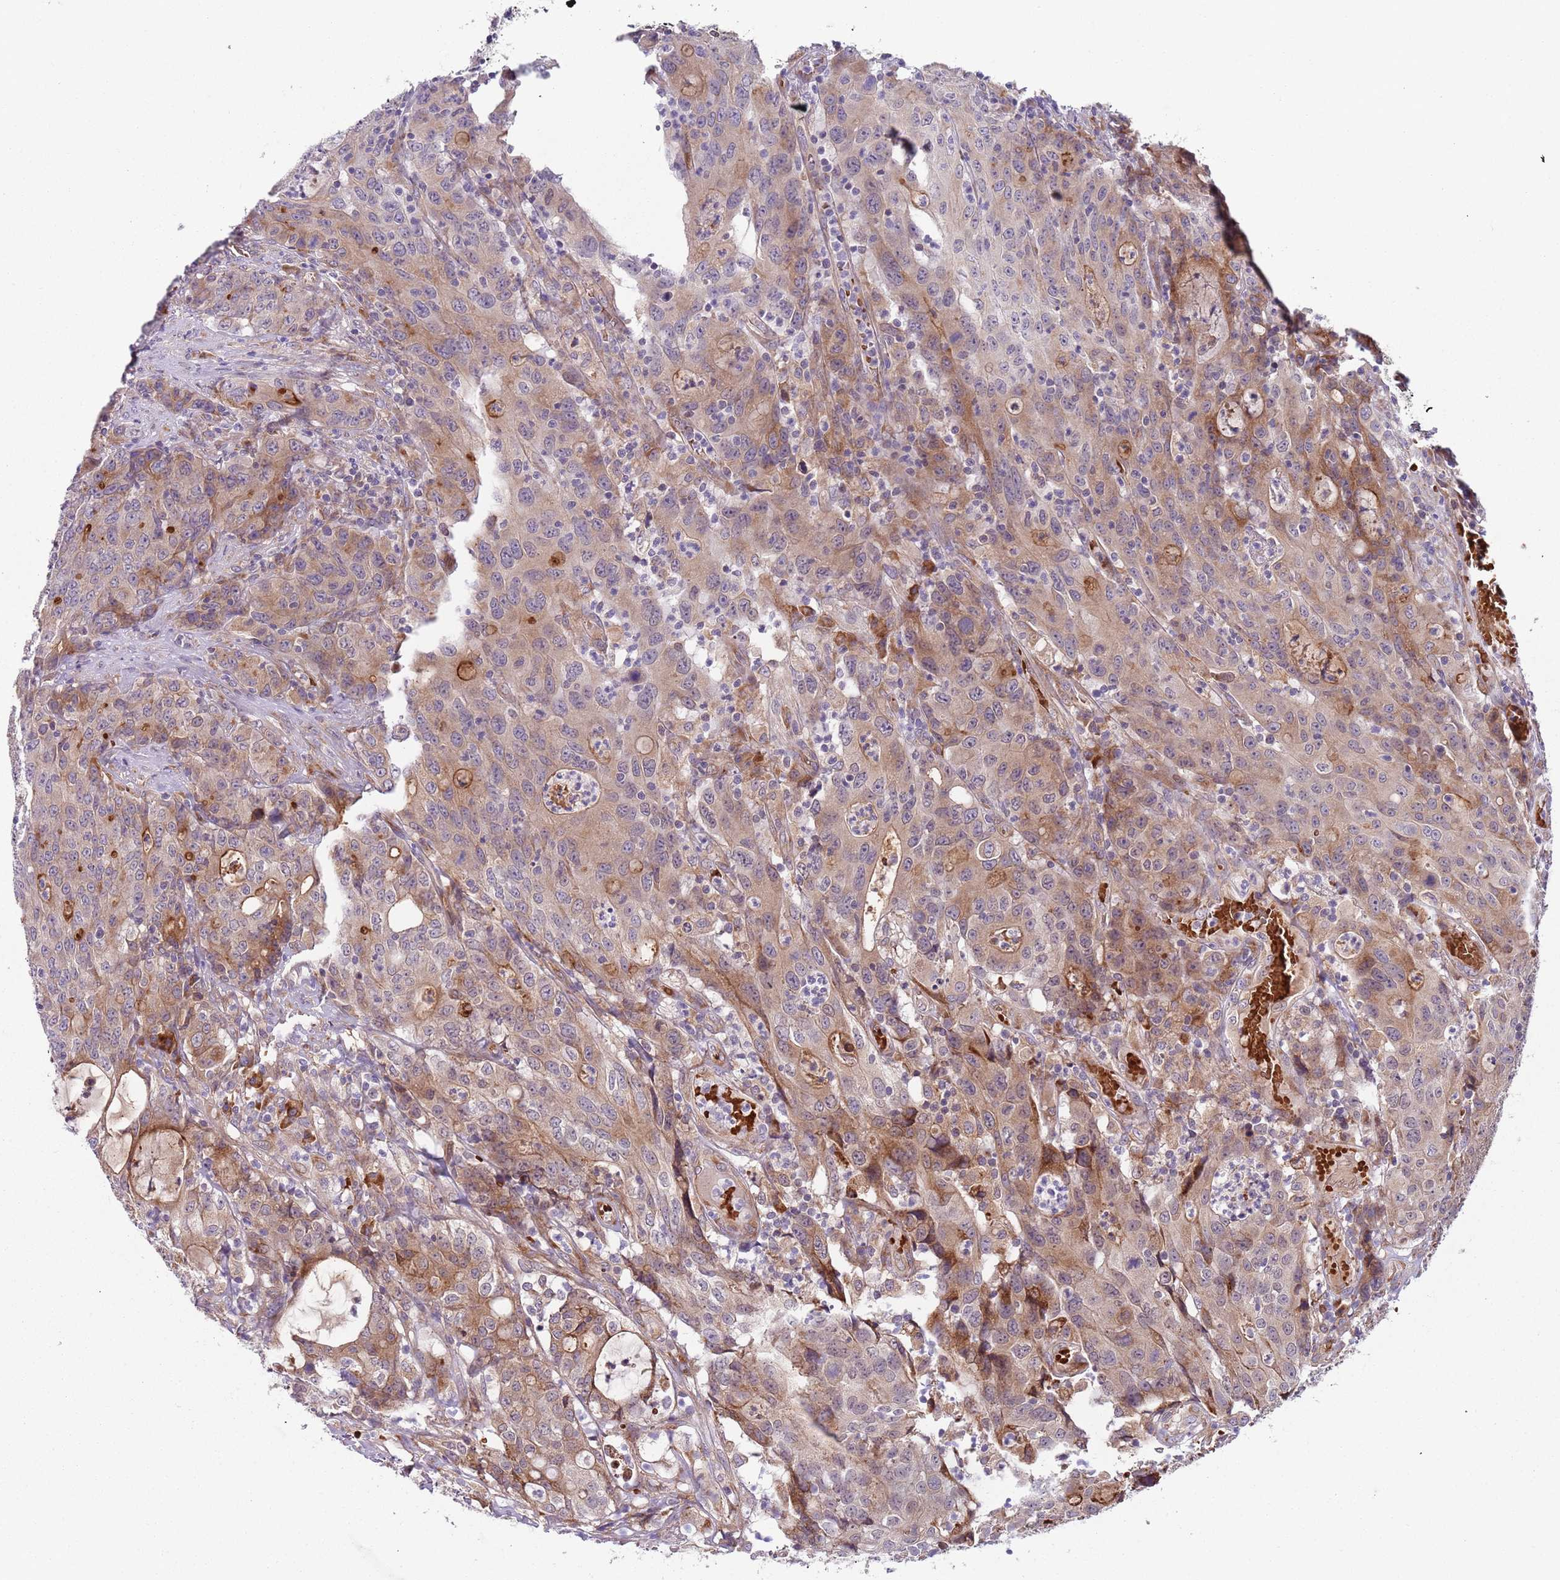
{"staining": {"intensity": "moderate", "quantity": ">75%", "location": "cytoplasmic/membranous"}, "tissue": "colorectal cancer", "cell_type": "Tumor cells", "image_type": "cancer", "snomed": [{"axis": "morphology", "description": "Adenocarcinoma, NOS"}, {"axis": "topography", "description": "Colon"}], "caption": "About >75% of tumor cells in human colorectal cancer (adenocarcinoma) display moderate cytoplasmic/membranous protein expression as visualized by brown immunohistochemical staining.", "gene": "VWCE", "patient": {"sex": "male", "age": 83}}